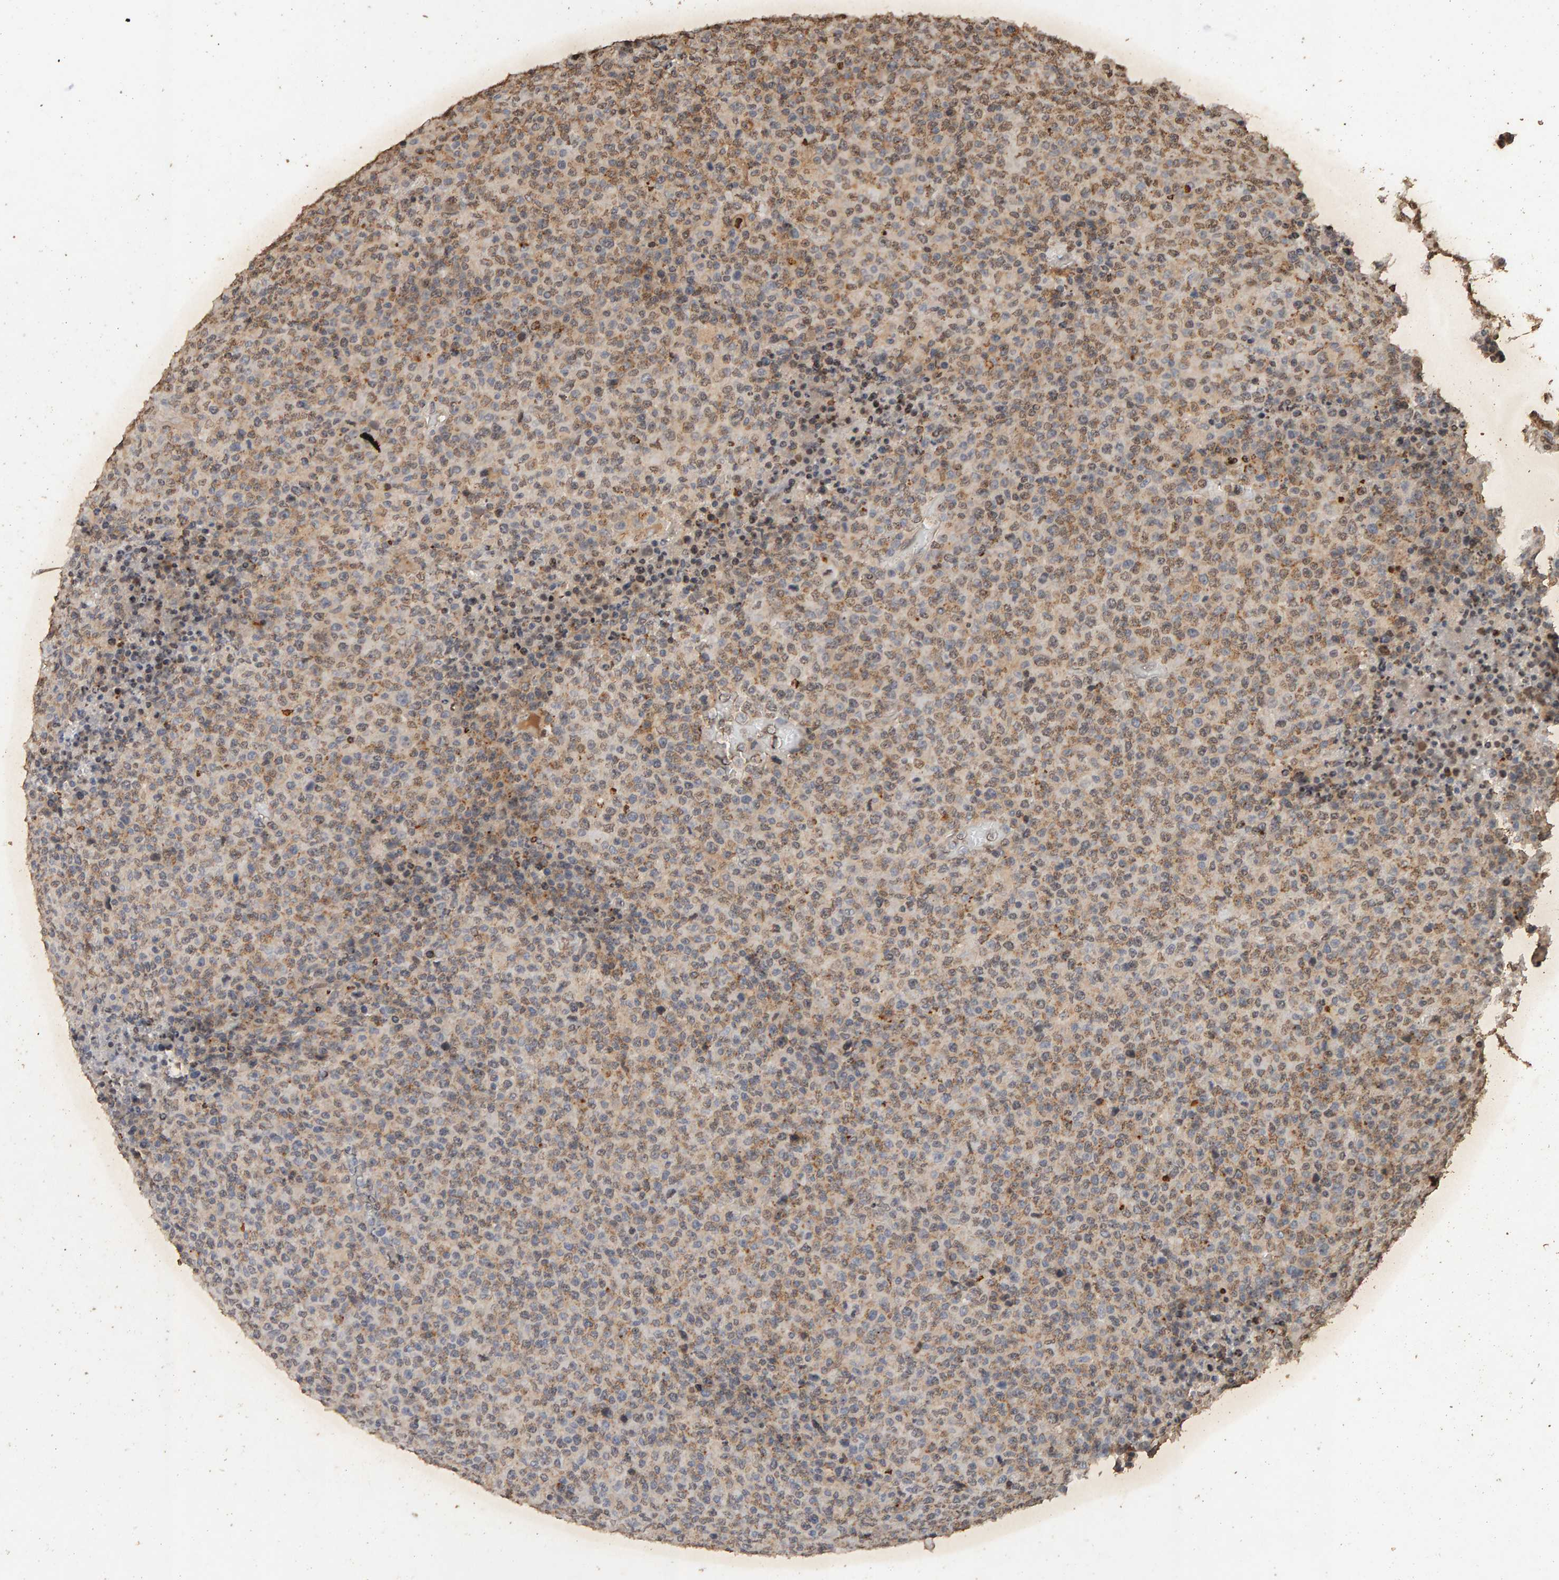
{"staining": {"intensity": "weak", "quantity": ">75%", "location": "cytoplasmic/membranous"}, "tissue": "lymphoma", "cell_type": "Tumor cells", "image_type": "cancer", "snomed": [{"axis": "morphology", "description": "Malignant lymphoma, non-Hodgkin's type, High grade"}, {"axis": "topography", "description": "Lymph node"}], "caption": "DAB immunohistochemical staining of high-grade malignant lymphoma, non-Hodgkin's type demonstrates weak cytoplasmic/membranous protein expression in about >75% of tumor cells.", "gene": "DNAJB5", "patient": {"sex": "male", "age": 13}}